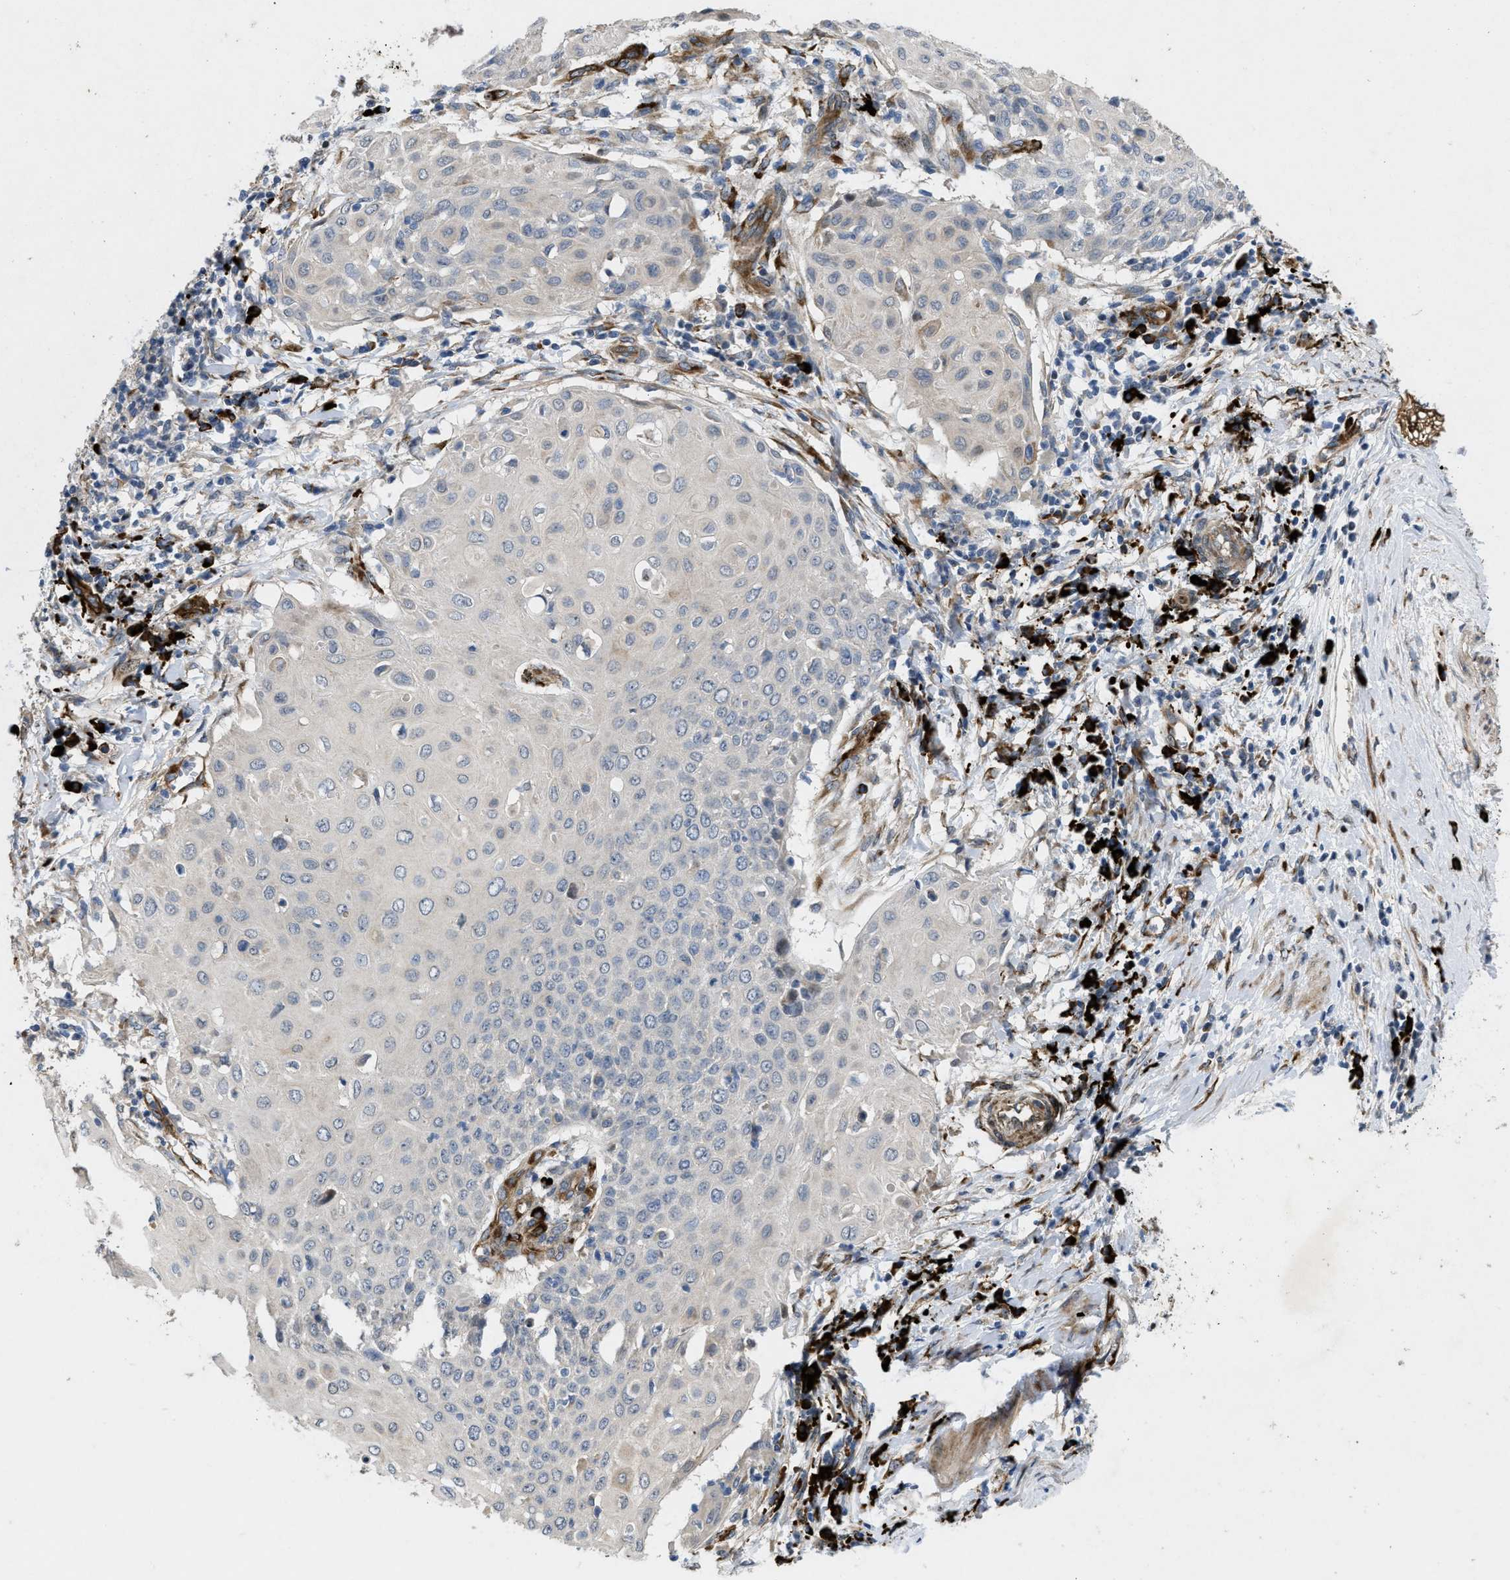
{"staining": {"intensity": "negative", "quantity": "none", "location": "none"}, "tissue": "cervical cancer", "cell_type": "Tumor cells", "image_type": "cancer", "snomed": [{"axis": "morphology", "description": "Squamous cell carcinoma, NOS"}, {"axis": "topography", "description": "Cervix"}], "caption": "IHC histopathology image of neoplastic tissue: human cervical squamous cell carcinoma stained with DAB exhibits no significant protein expression in tumor cells.", "gene": "HSPA12B", "patient": {"sex": "female", "age": 39}}